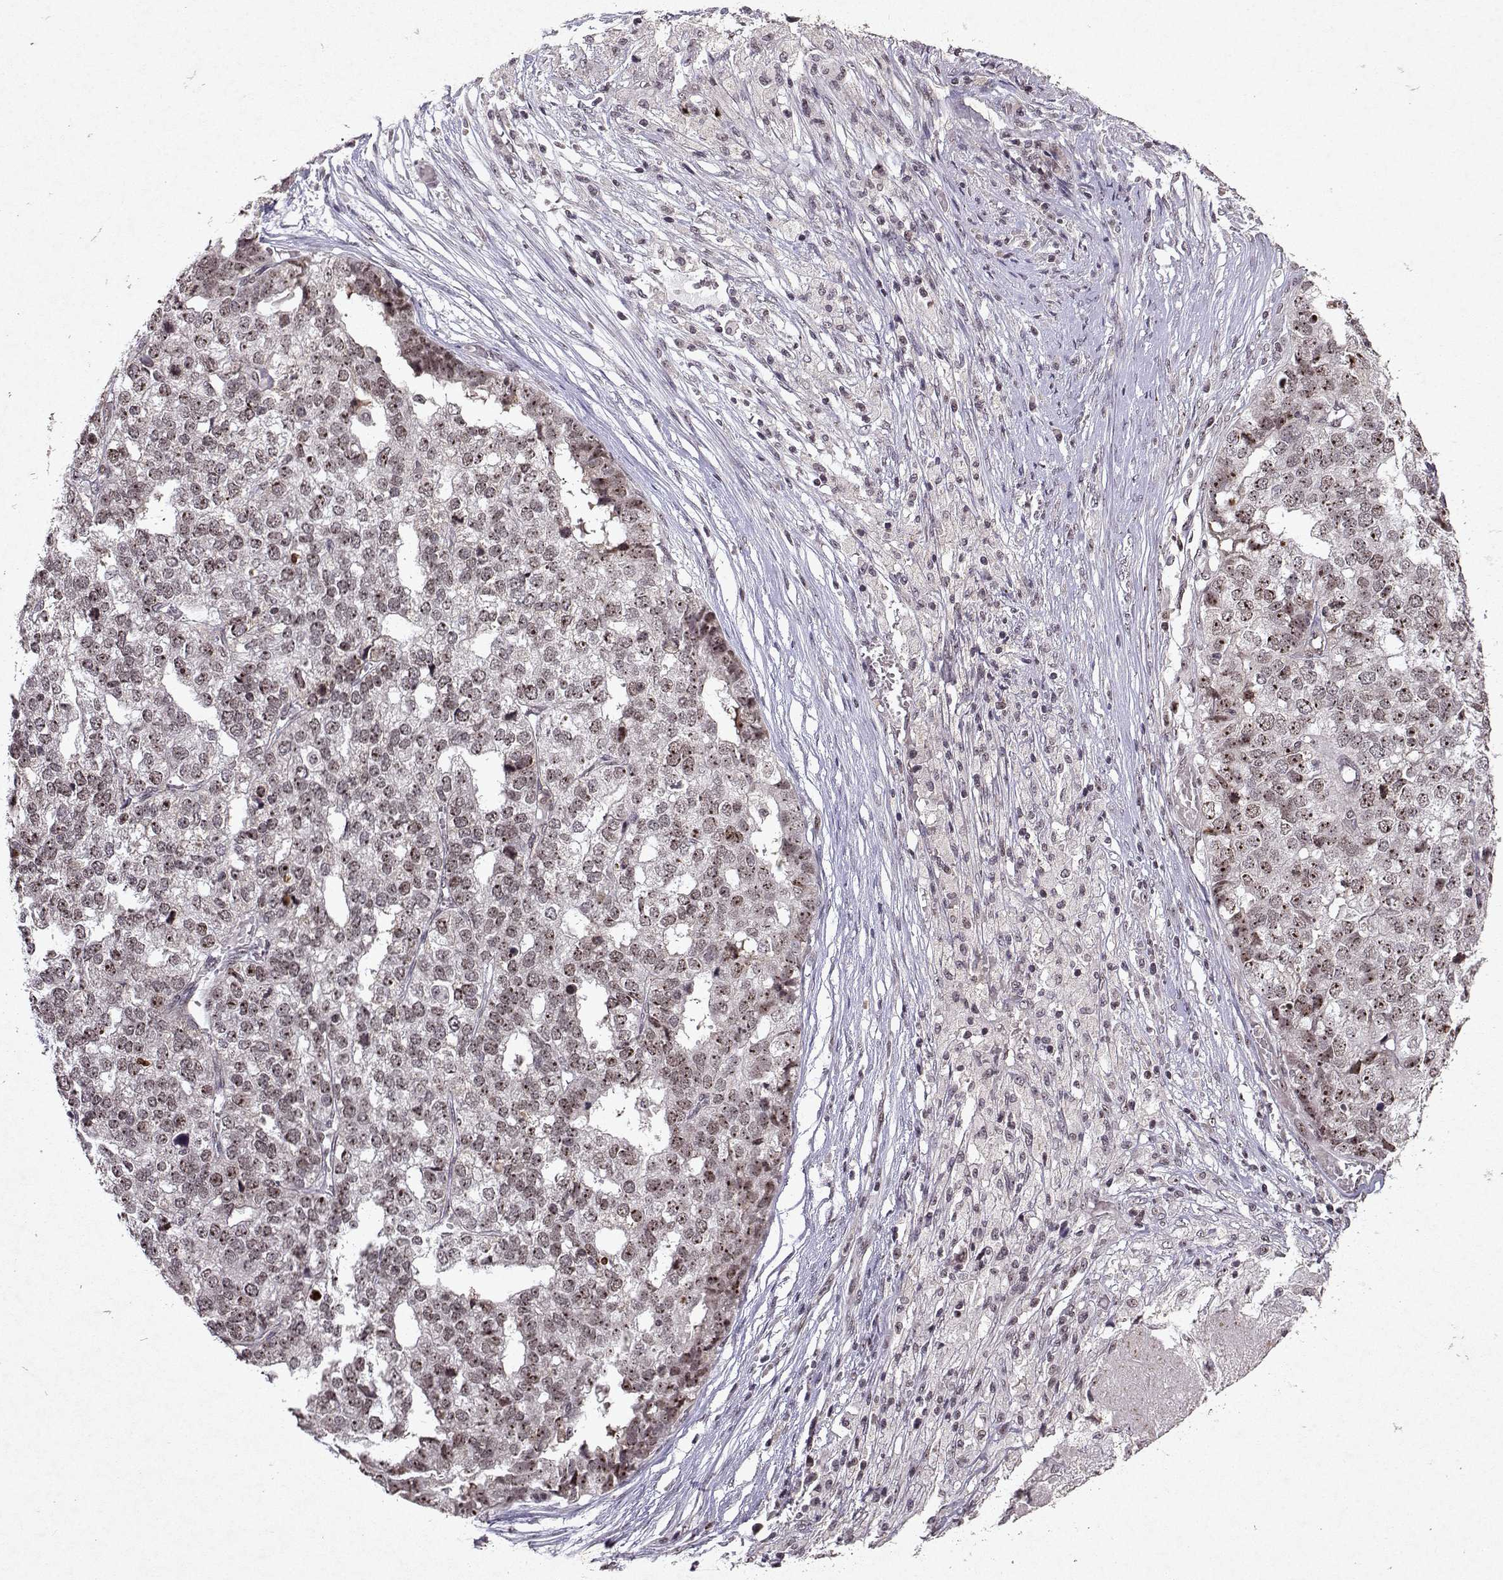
{"staining": {"intensity": "moderate", "quantity": ">75%", "location": "nuclear"}, "tissue": "stomach cancer", "cell_type": "Tumor cells", "image_type": "cancer", "snomed": [{"axis": "morphology", "description": "Adenocarcinoma, NOS"}, {"axis": "topography", "description": "Stomach"}], "caption": "An IHC photomicrograph of tumor tissue is shown. Protein staining in brown shows moderate nuclear positivity in stomach adenocarcinoma within tumor cells. Ihc stains the protein of interest in brown and the nuclei are stained blue.", "gene": "DDX56", "patient": {"sex": "male", "age": 69}}